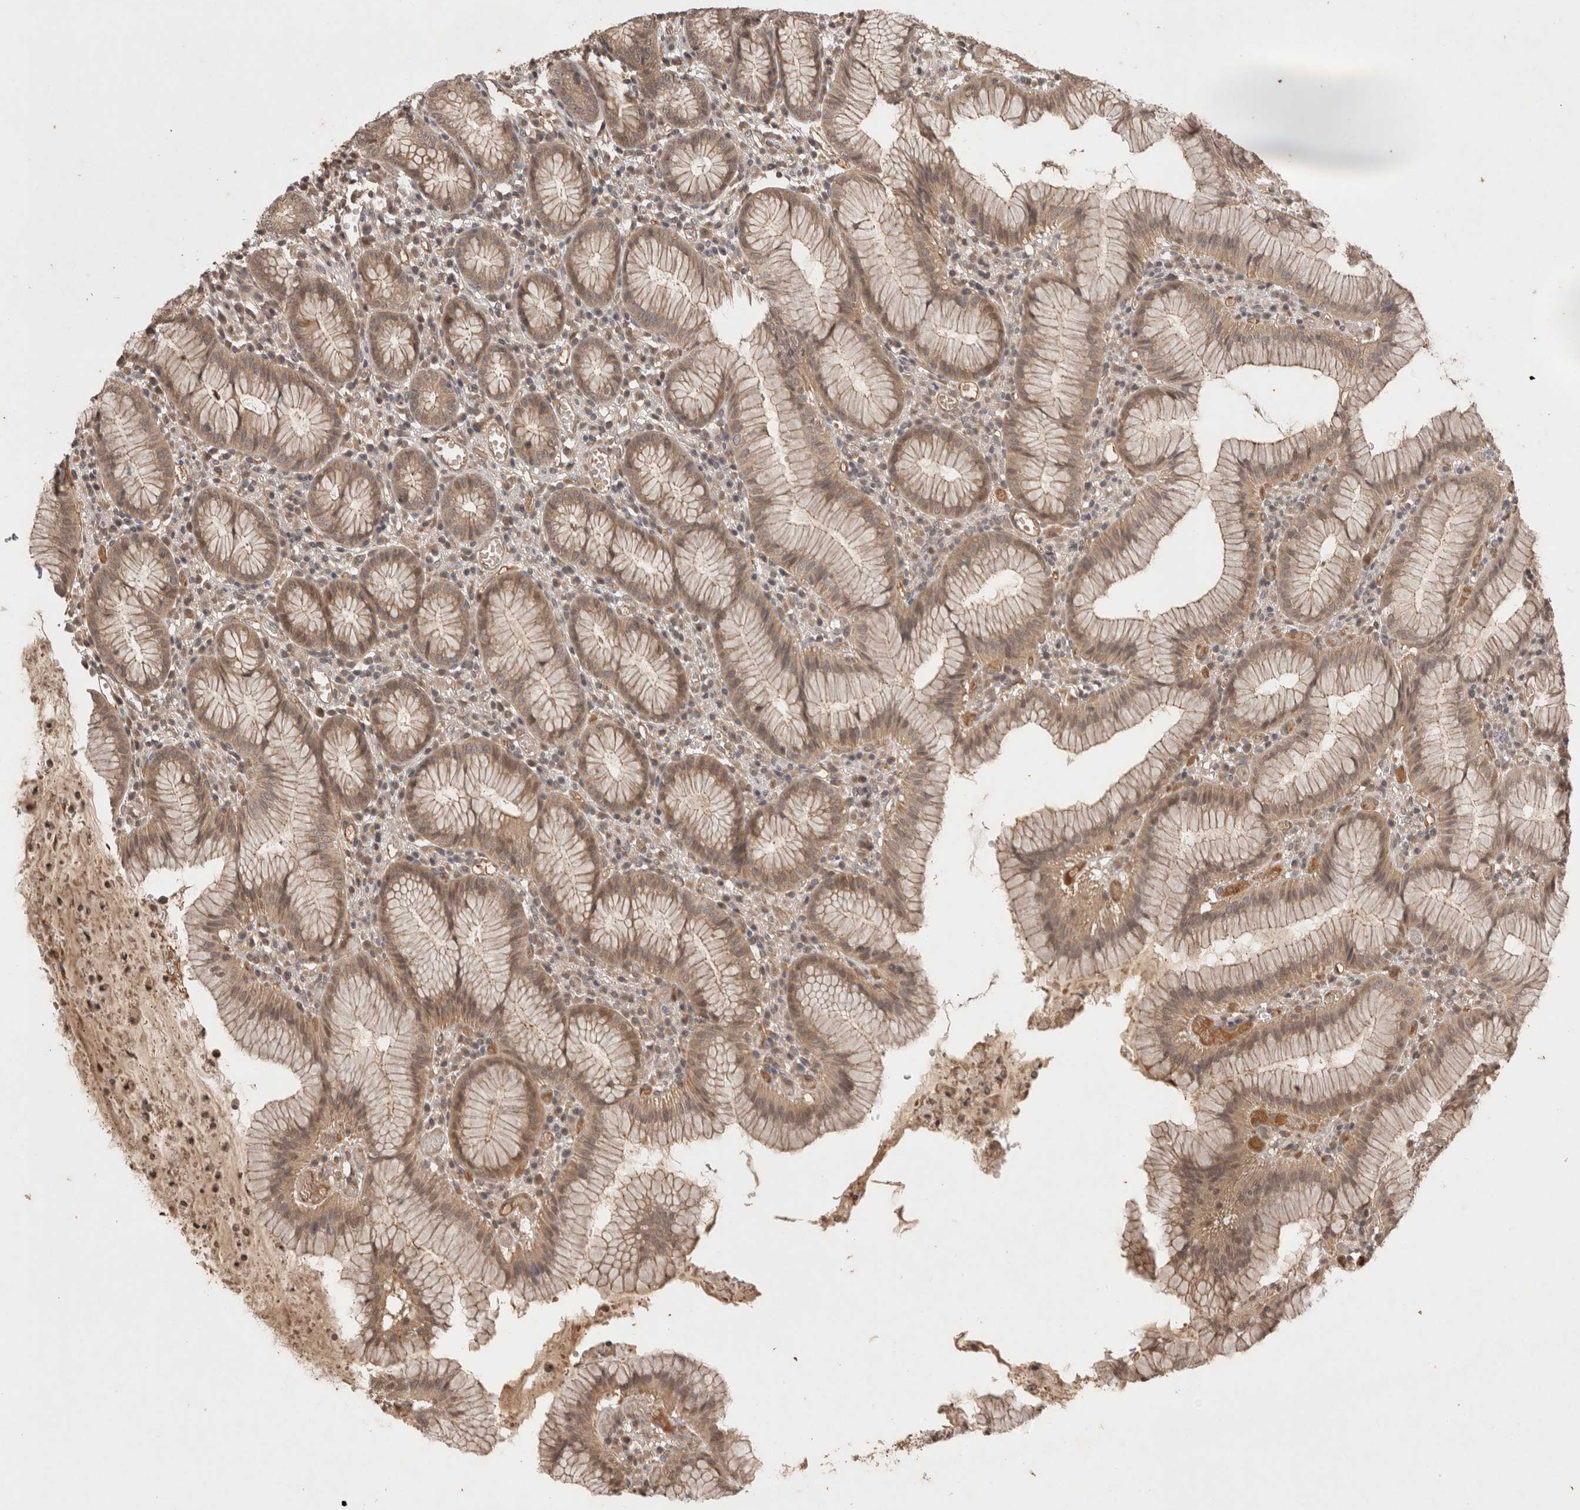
{"staining": {"intensity": "moderate", "quantity": ">75%", "location": "cytoplasmic/membranous"}, "tissue": "stomach", "cell_type": "Glandular cells", "image_type": "normal", "snomed": [{"axis": "morphology", "description": "Normal tissue, NOS"}, {"axis": "topography", "description": "Stomach"}], "caption": "Immunohistochemistry (IHC) of normal stomach shows medium levels of moderate cytoplasmic/membranous staining in approximately >75% of glandular cells.", "gene": "PRMT3", "patient": {"sex": "male", "age": 55}}